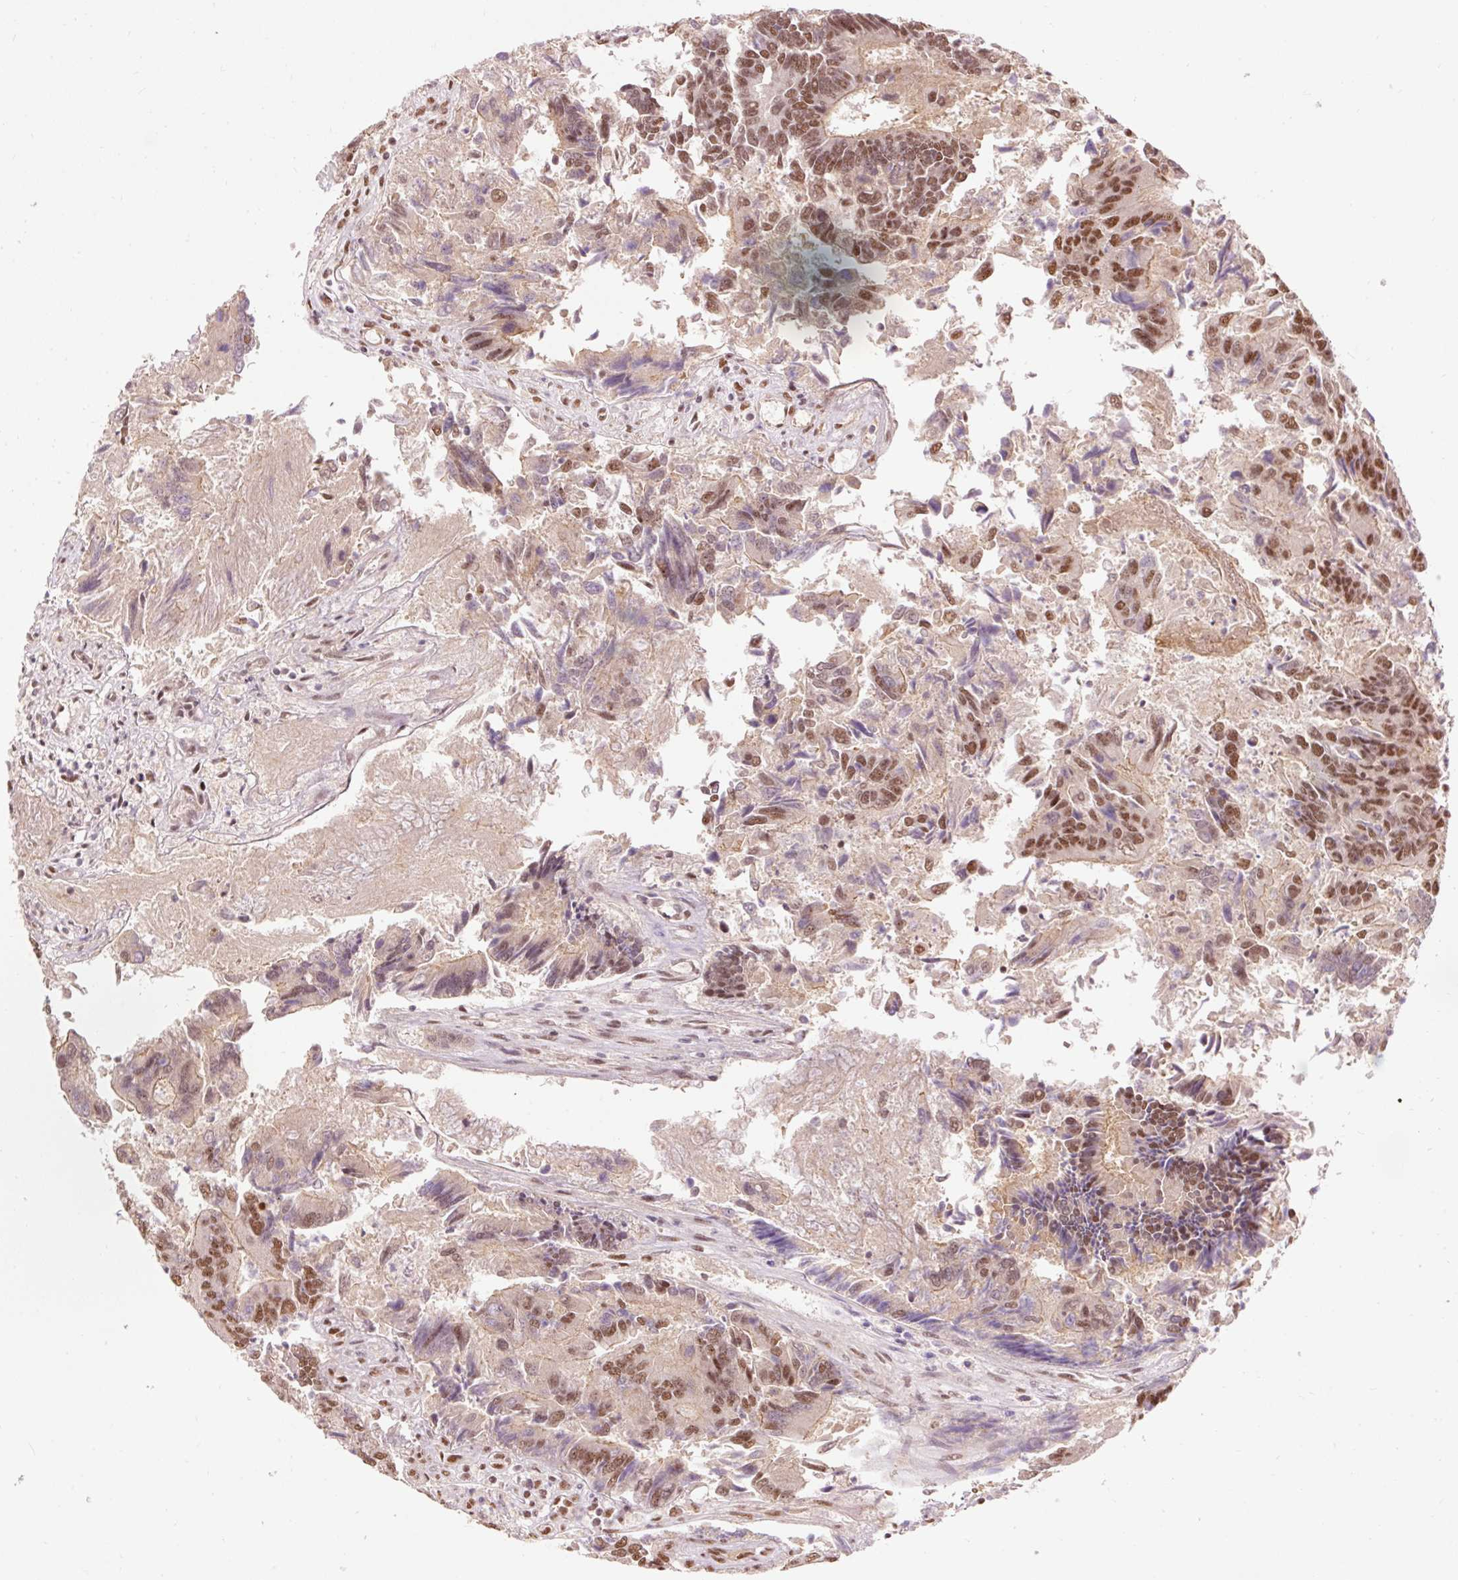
{"staining": {"intensity": "moderate", "quantity": "25%-75%", "location": "nuclear"}, "tissue": "colorectal cancer", "cell_type": "Tumor cells", "image_type": "cancer", "snomed": [{"axis": "morphology", "description": "Adenocarcinoma, NOS"}, {"axis": "topography", "description": "Colon"}], "caption": "Human adenocarcinoma (colorectal) stained for a protein (brown) displays moderate nuclear positive staining in approximately 25%-75% of tumor cells.", "gene": "ZBTB44", "patient": {"sex": "female", "age": 67}}